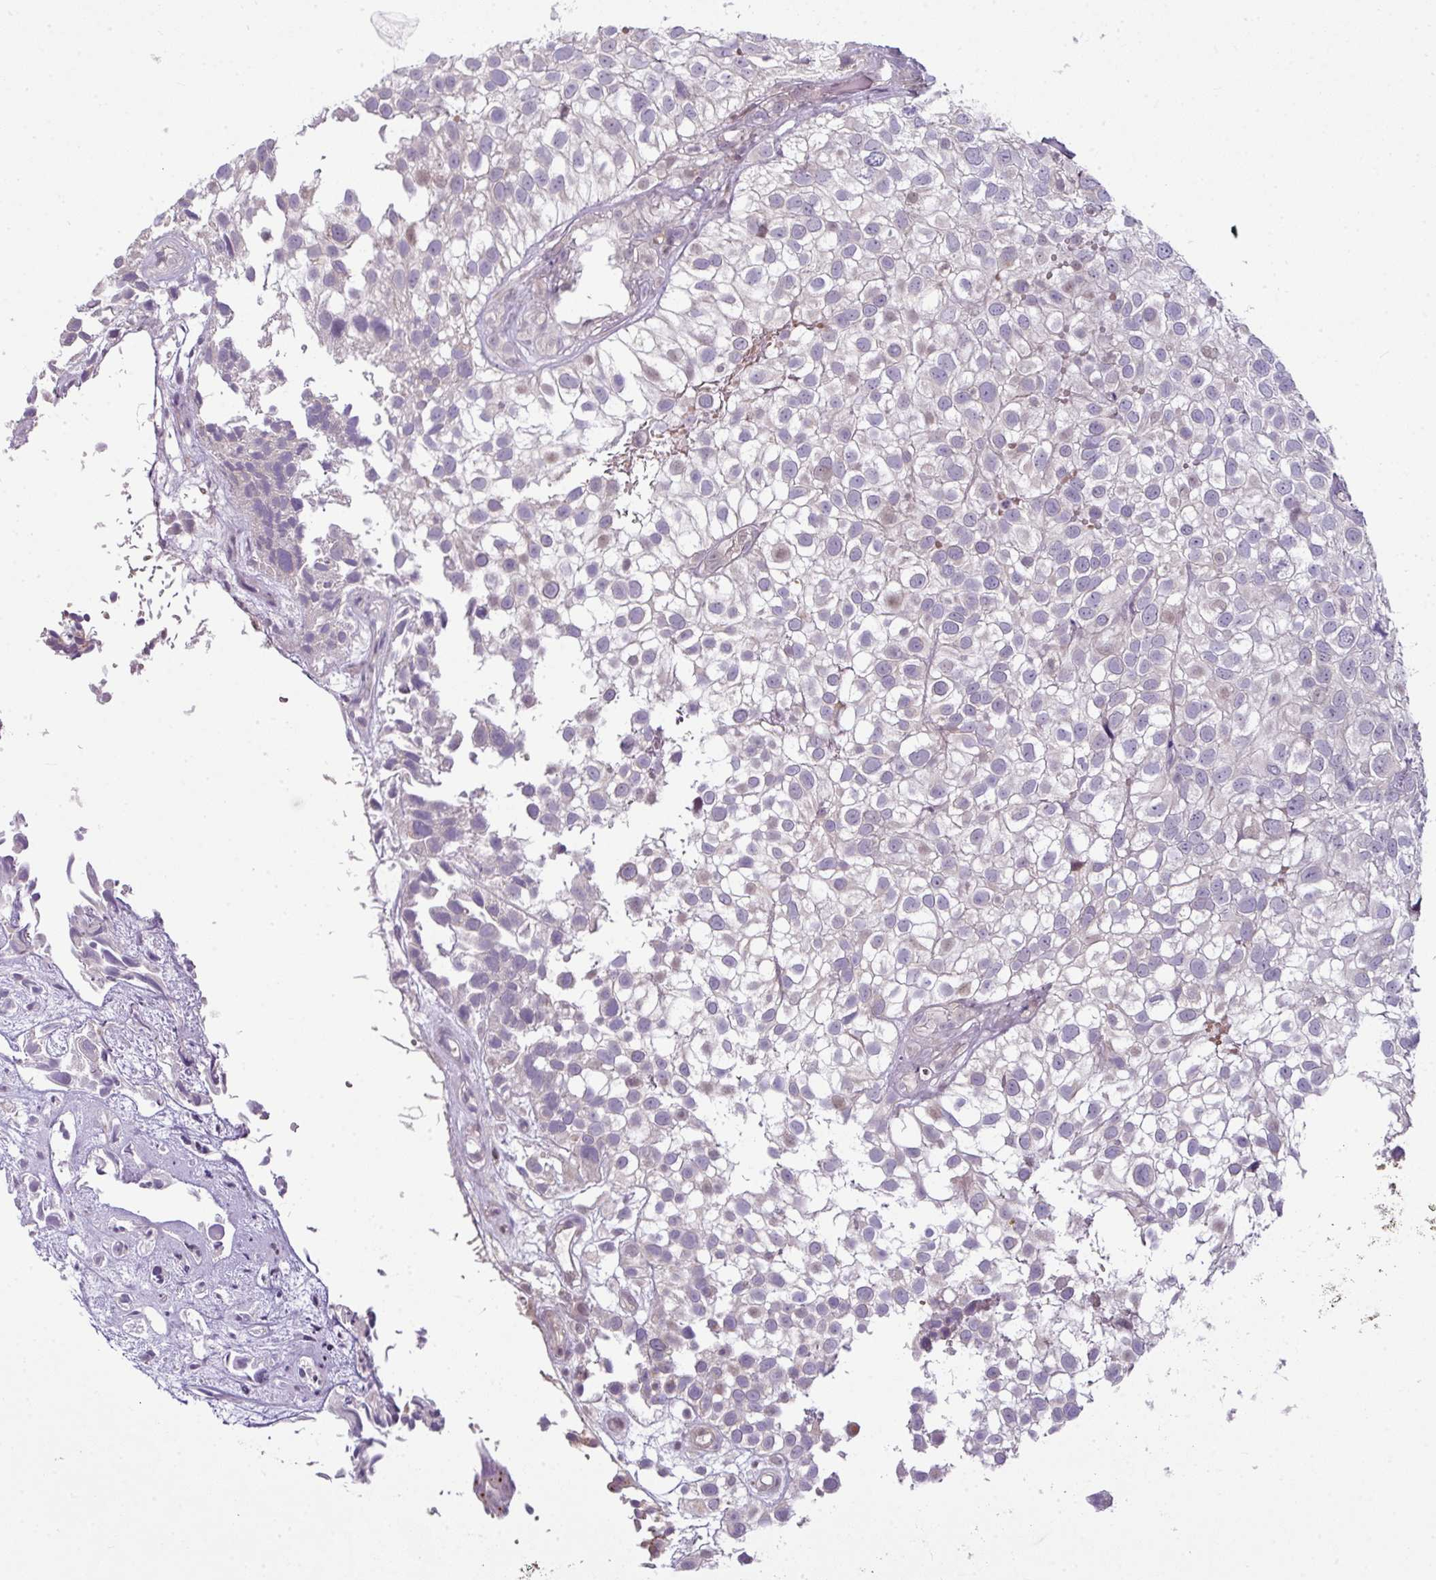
{"staining": {"intensity": "weak", "quantity": "25%-75%", "location": "cytoplasmic/membranous"}, "tissue": "urothelial cancer", "cell_type": "Tumor cells", "image_type": "cancer", "snomed": [{"axis": "morphology", "description": "Urothelial carcinoma, High grade"}, {"axis": "topography", "description": "Urinary bladder"}], "caption": "Urothelial cancer tissue reveals weak cytoplasmic/membranous expression in about 25%-75% of tumor cells, visualized by immunohistochemistry.", "gene": "STAT5A", "patient": {"sex": "male", "age": 56}}